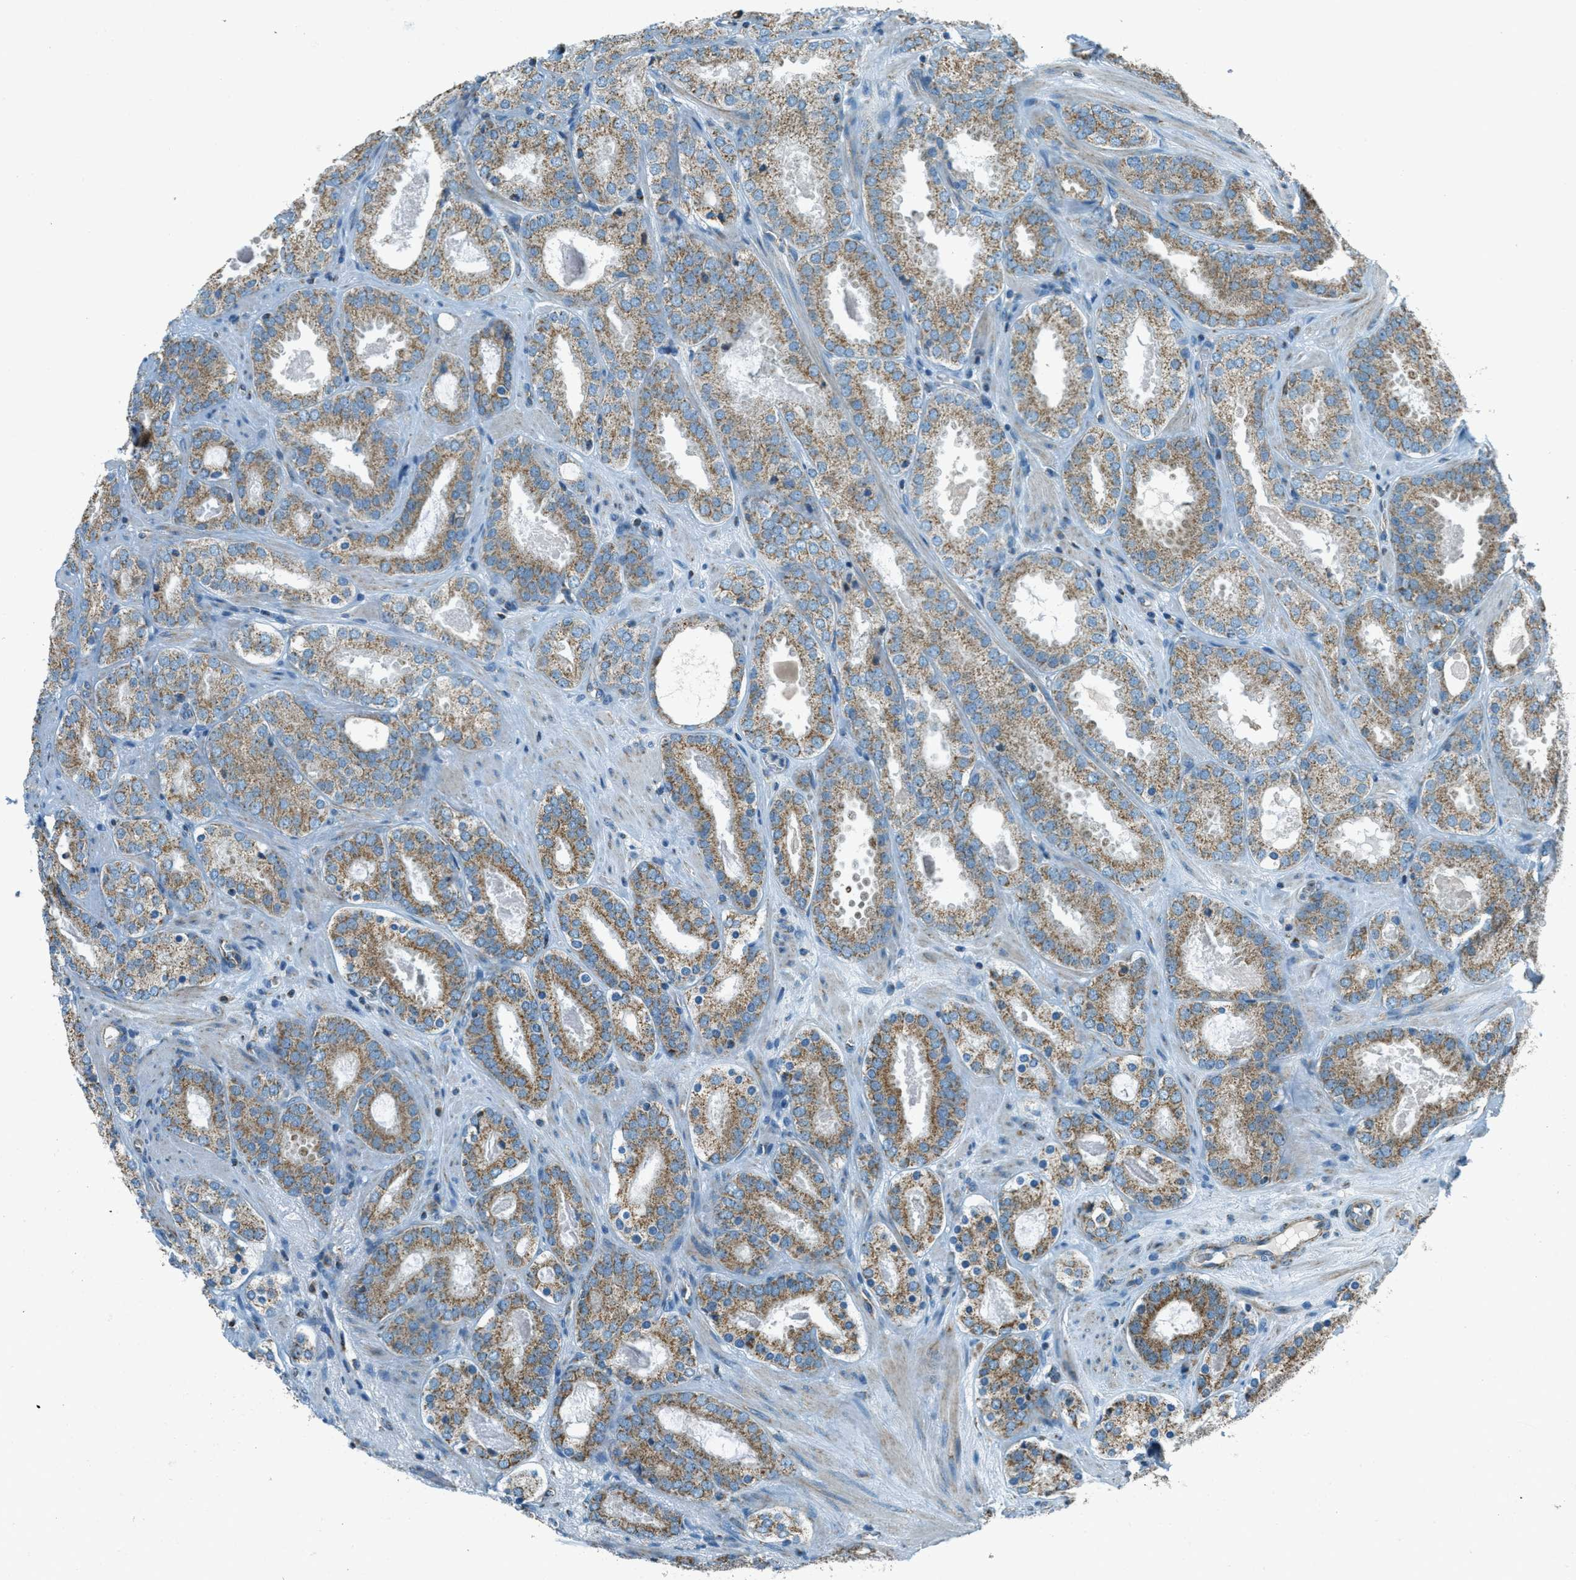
{"staining": {"intensity": "weak", "quantity": ">75%", "location": "cytoplasmic/membranous"}, "tissue": "prostate cancer", "cell_type": "Tumor cells", "image_type": "cancer", "snomed": [{"axis": "morphology", "description": "Adenocarcinoma, Low grade"}, {"axis": "topography", "description": "Prostate"}], "caption": "A low amount of weak cytoplasmic/membranous staining is appreciated in approximately >75% of tumor cells in adenocarcinoma (low-grade) (prostate) tissue.", "gene": "CHST15", "patient": {"sex": "male", "age": 69}}